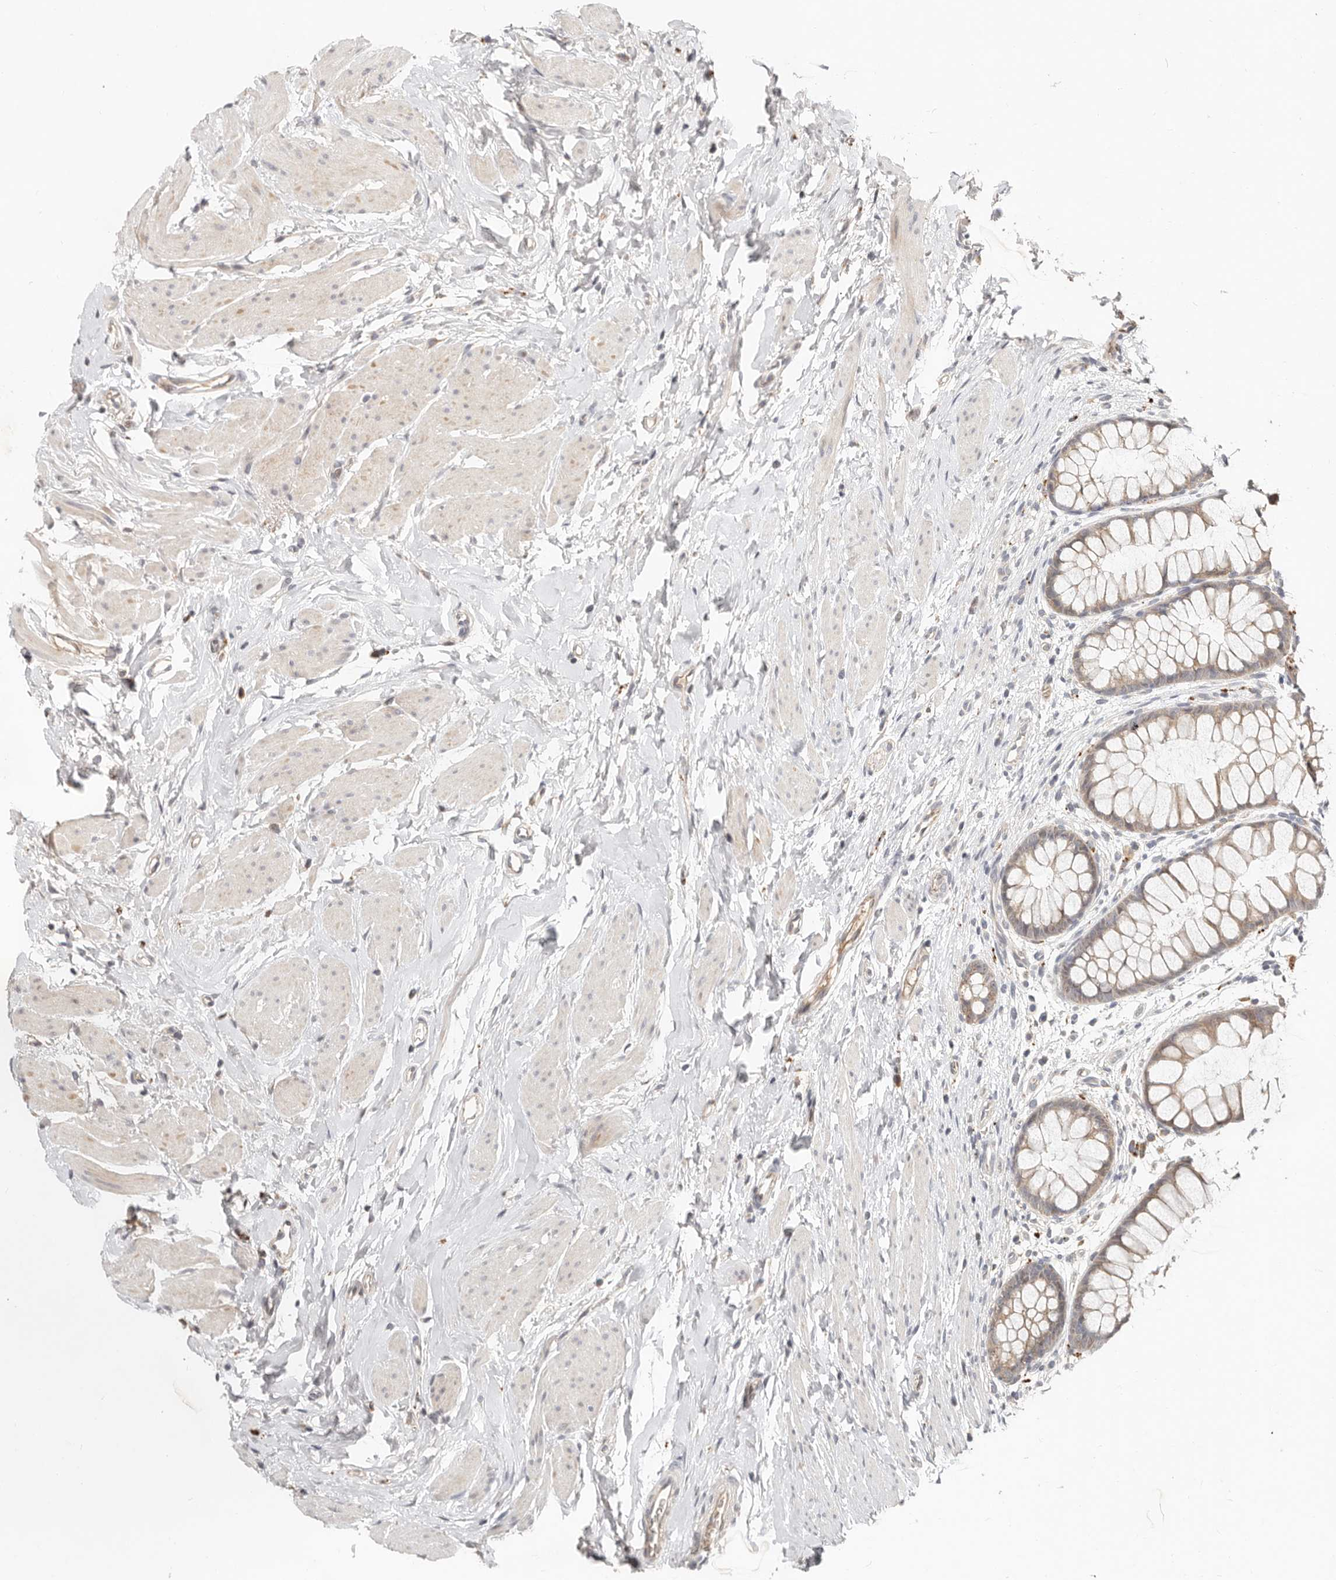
{"staining": {"intensity": "weak", "quantity": ">75%", "location": "cytoplasmic/membranous"}, "tissue": "colon", "cell_type": "Endothelial cells", "image_type": "normal", "snomed": [{"axis": "morphology", "description": "Normal tissue, NOS"}, {"axis": "topography", "description": "Colon"}], "caption": "About >75% of endothelial cells in benign colon reveal weak cytoplasmic/membranous protein expression as visualized by brown immunohistochemical staining.", "gene": "ZRANB1", "patient": {"sex": "female", "age": 62}}